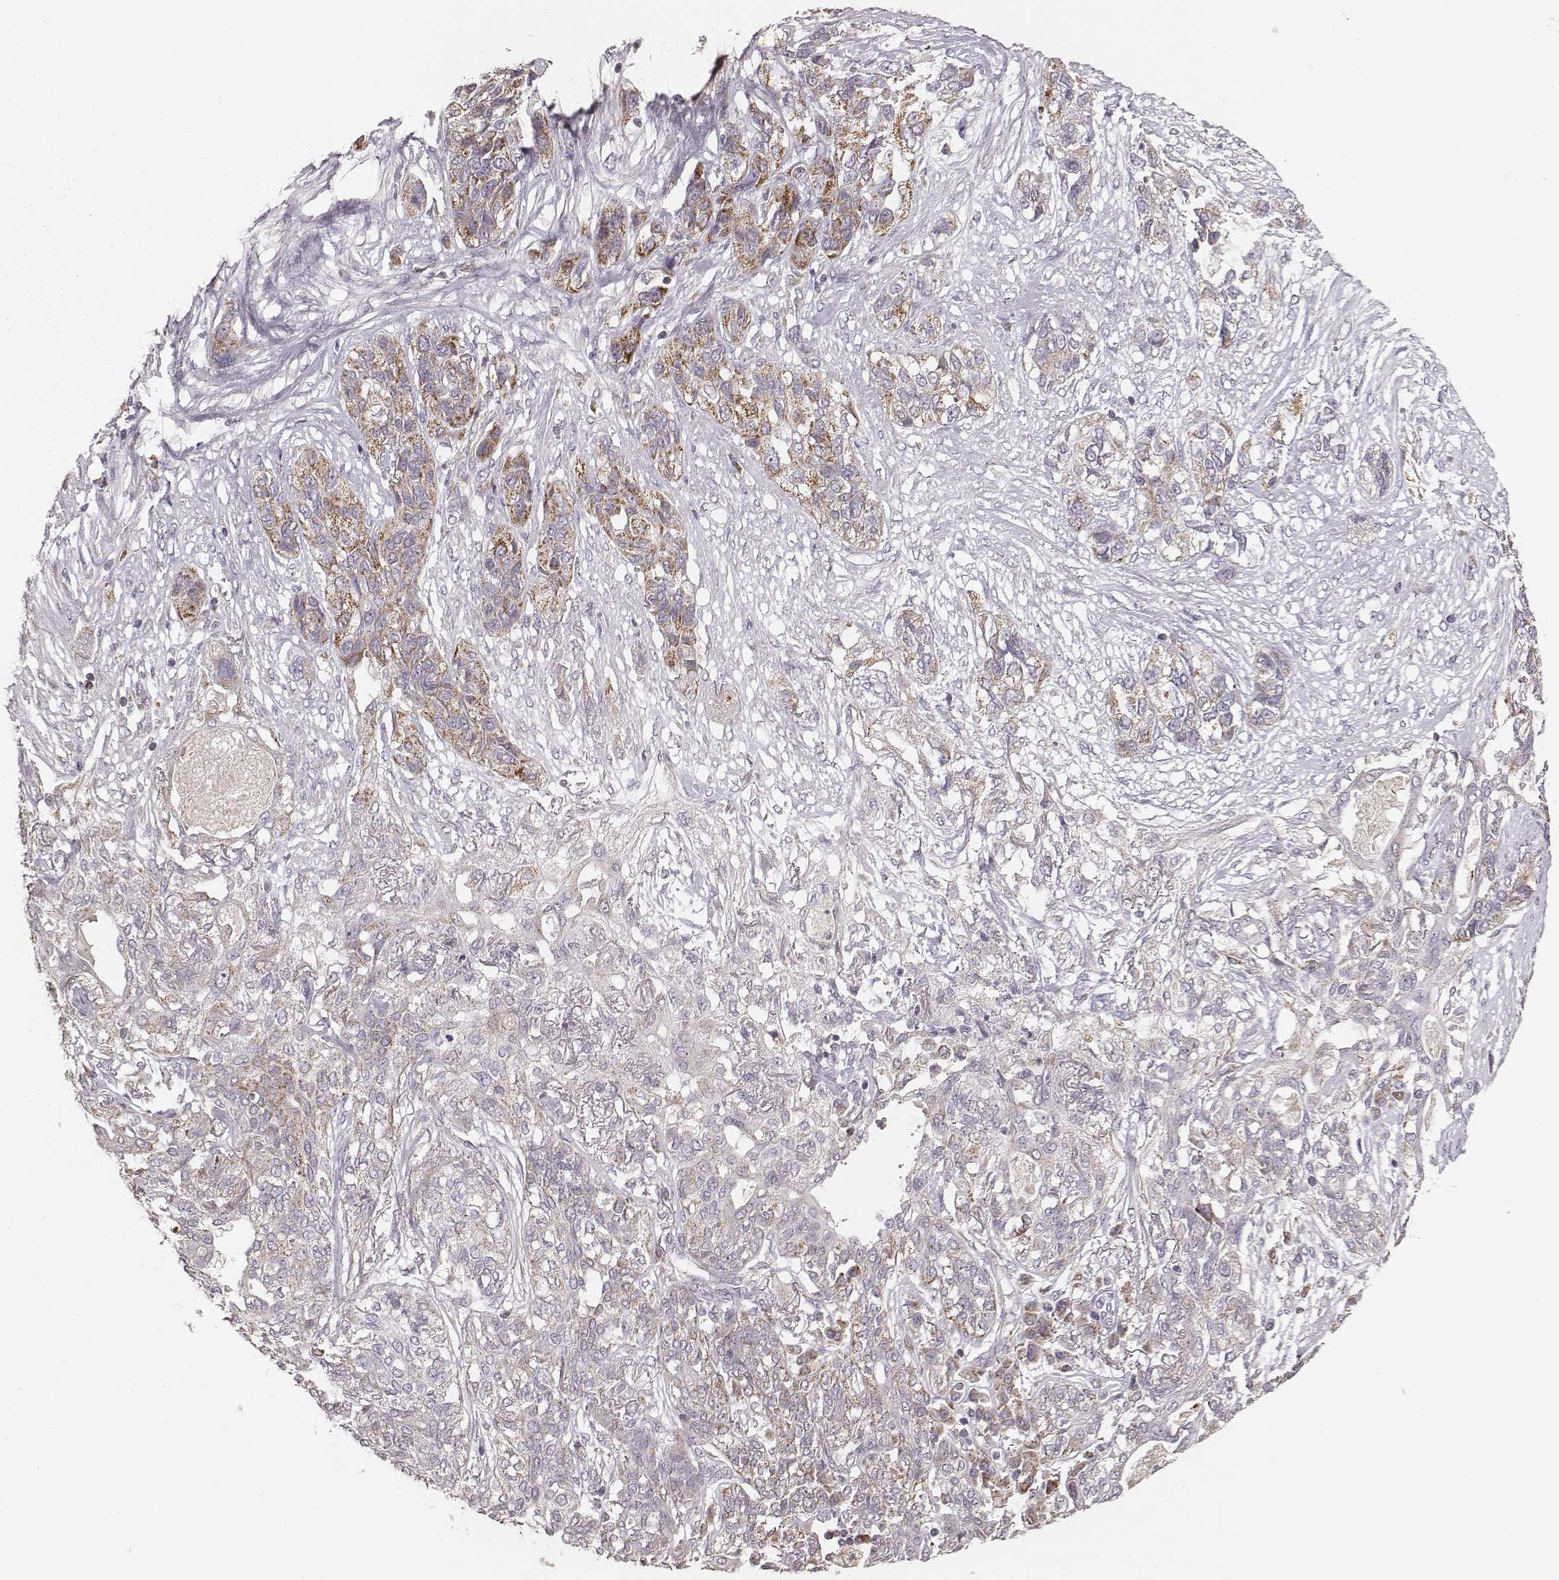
{"staining": {"intensity": "moderate", "quantity": ">75%", "location": "cytoplasmic/membranous"}, "tissue": "lung cancer", "cell_type": "Tumor cells", "image_type": "cancer", "snomed": [{"axis": "morphology", "description": "Squamous cell carcinoma, NOS"}, {"axis": "topography", "description": "Lung"}], "caption": "This photomicrograph exhibits immunohistochemistry (IHC) staining of human lung squamous cell carcinoma, with medium moderate cytoplasmic/membranous positivity in about >75% of tumor cells.", "gene": "TUFM", "patient": {"sex": "female", "age": 70}}